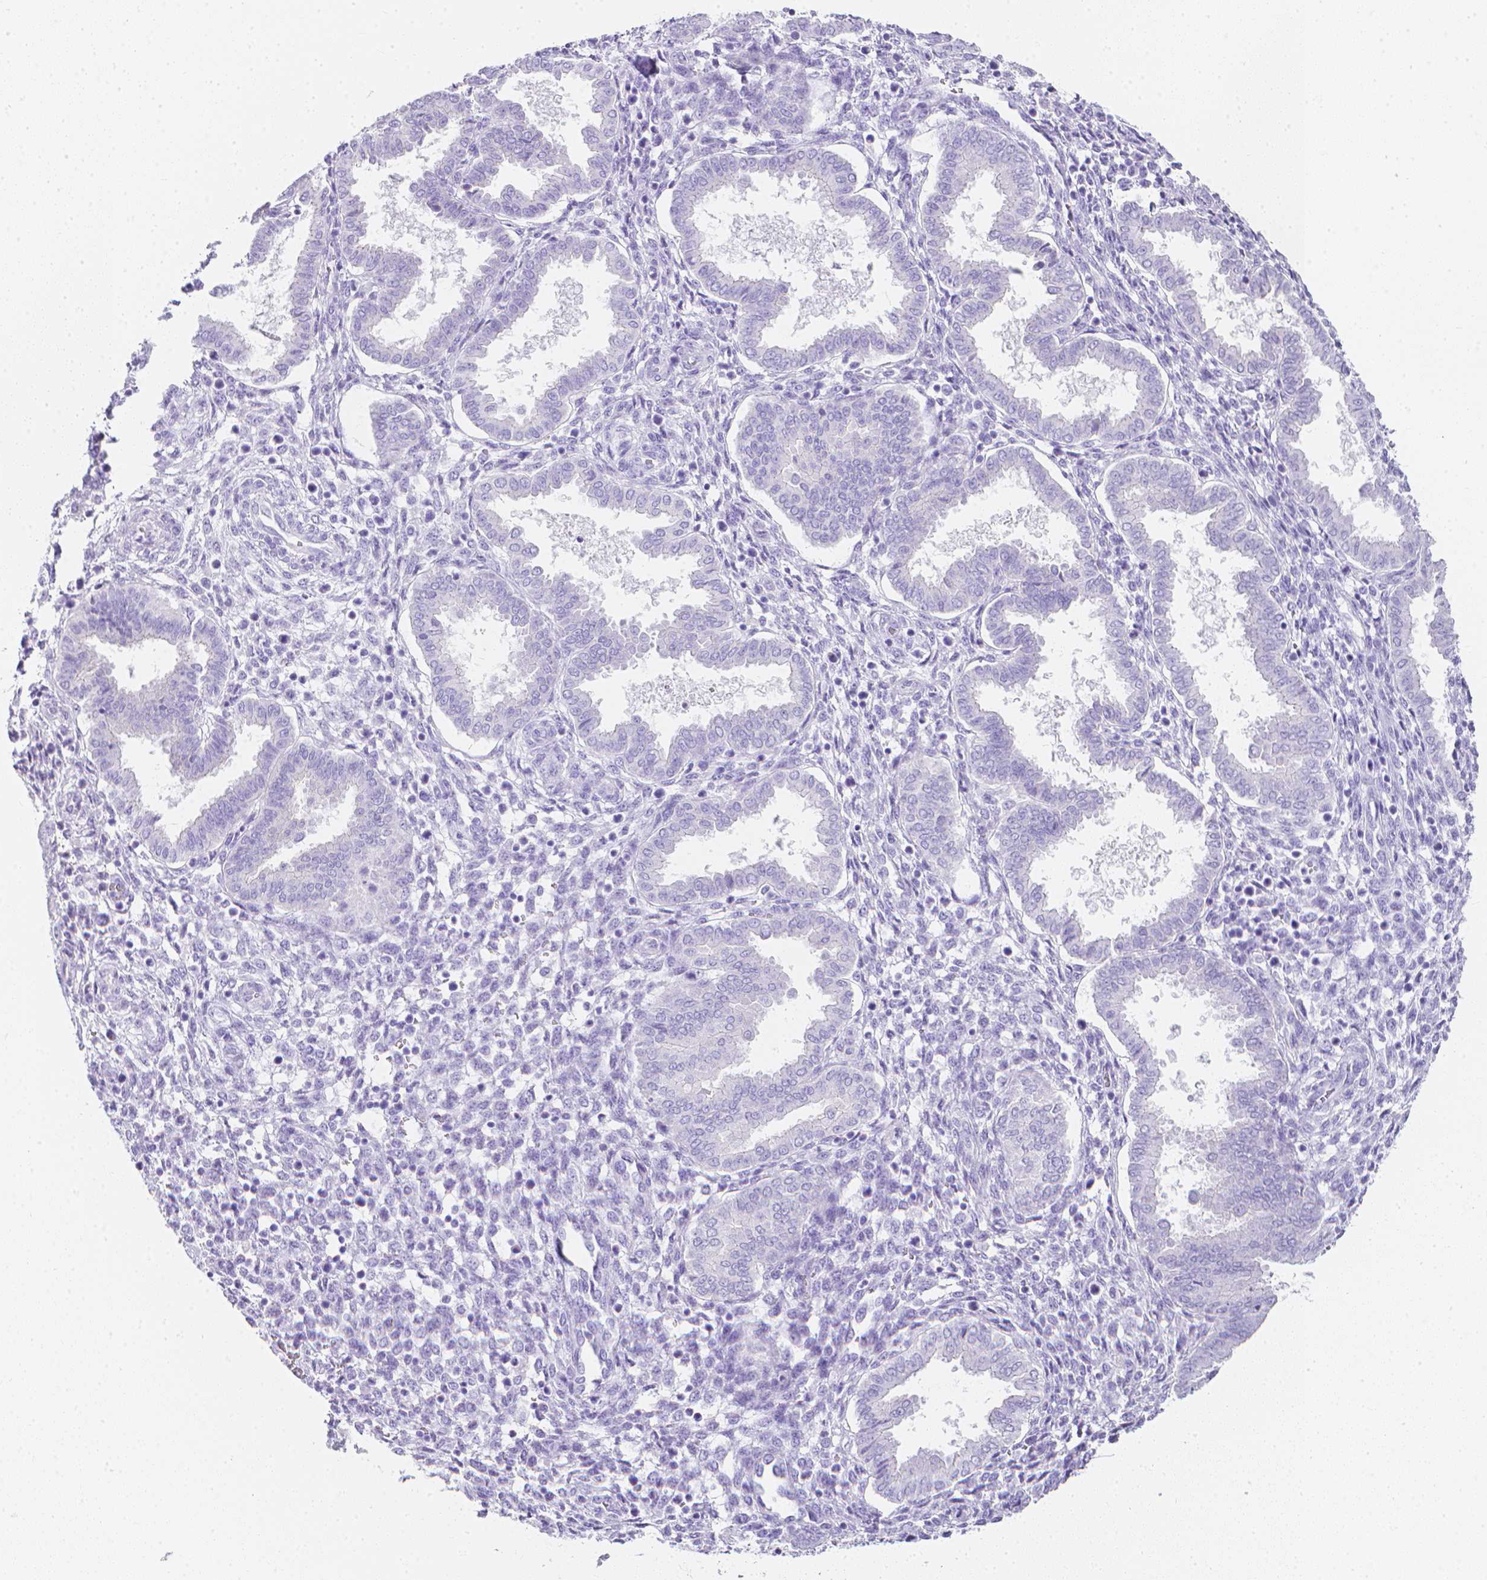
{"staining": {"intensity": "negative", "quantity": "none", "location": "none"}, "tissue": "endometrium", "cell_type": "Cells in endometrial stroma", "image_type": "normal", "snomed": [{"axis": "morphology", "description": "Normal tissue, NOS"}, {"axis": "topography", "description": "Endometrium"}], "caption": "Cells in endometrial stroma show no significant positivity in unremarkable endometrium. The staining is performed using DAB brown chromogen with nuclei counter-stained in using hematoxylin.", "gene": "LGALS4", "patient": {"sex": "female", "age": 24}}